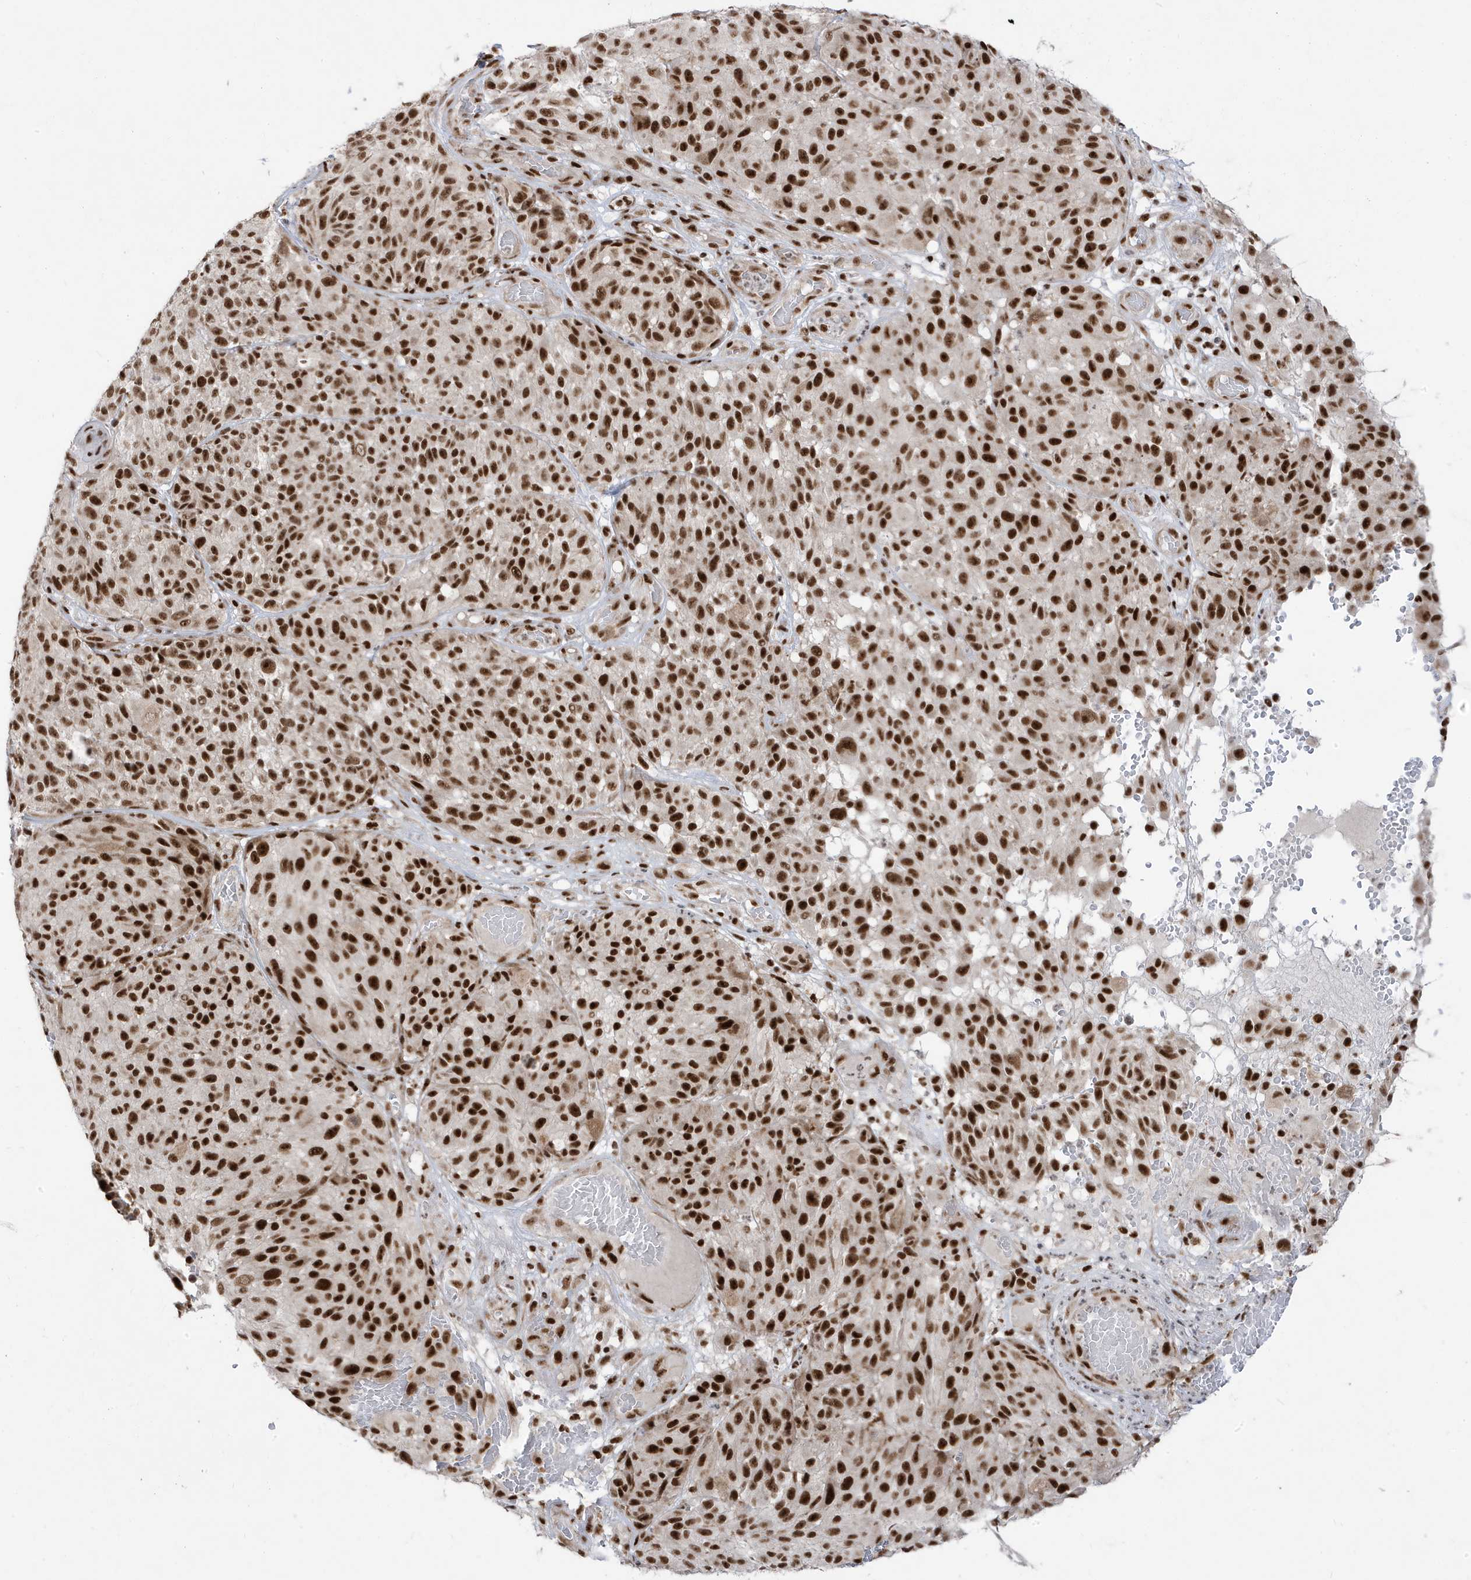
{"staining": {"intensity": "strong", "quantity": ">75%", "location": "nuclear"}, "tissue": "melanoma", "cell_type": "Tumor cells", "image_type": "cancer", "snomed": [{"axis": "morphology", "description": "Malignant melanoma, NOS"}, {"axis": "topography", "description": "Skin"}], "caption": "Immunohistochemical staining of human malignant melanoma demonstrates high levels of strong nuclear protein staining in about >75% of tumor cells. (Brightfield microscopy of DAB IHC at high magnification).", "gene": "MTREX", "patient": {"sex": "male", "age": 83}}